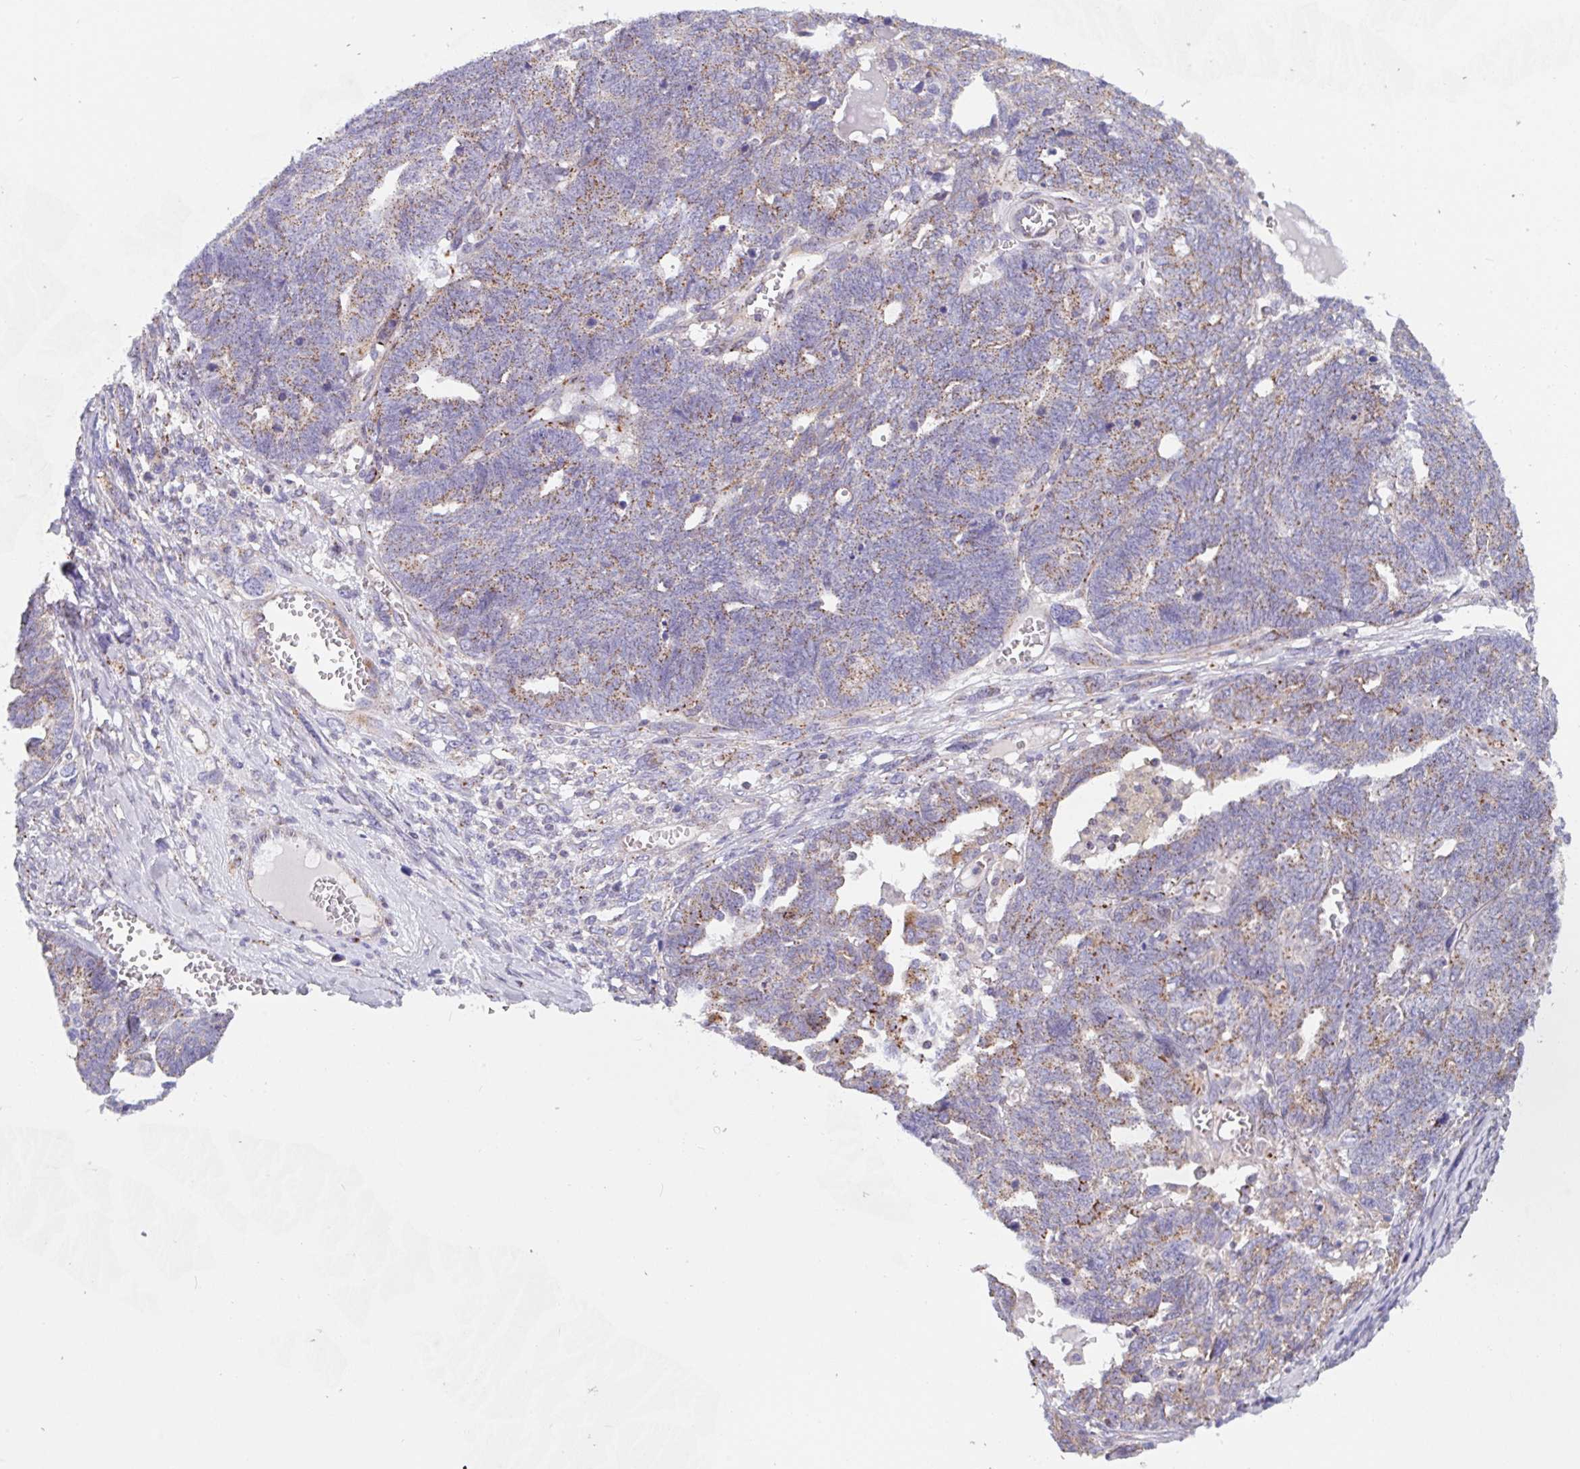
{"staining": {"intensity": "moderate", "quantity": "25%-75%", "location": "cytoplasmic/membranous"}, "tissue": "ovarian cancer", "cell_type": "Tumor cells", "image_type": "cancer", "snomed": [{"axis": "morphology", "description": "Cystadenocarcinoma, serous, NOS"}, {"axis": "topography", "description": "Ovary"}], "caption": "IHC photomicrograph of human ovarian cancer stained for a protein (brown), which displays medium levels of moderate cytoplasmic/membranous staining in about 25%-75% of tumor cells.", "gene": "PROSER3", "patient": {"sex": "female", "age": 79}}